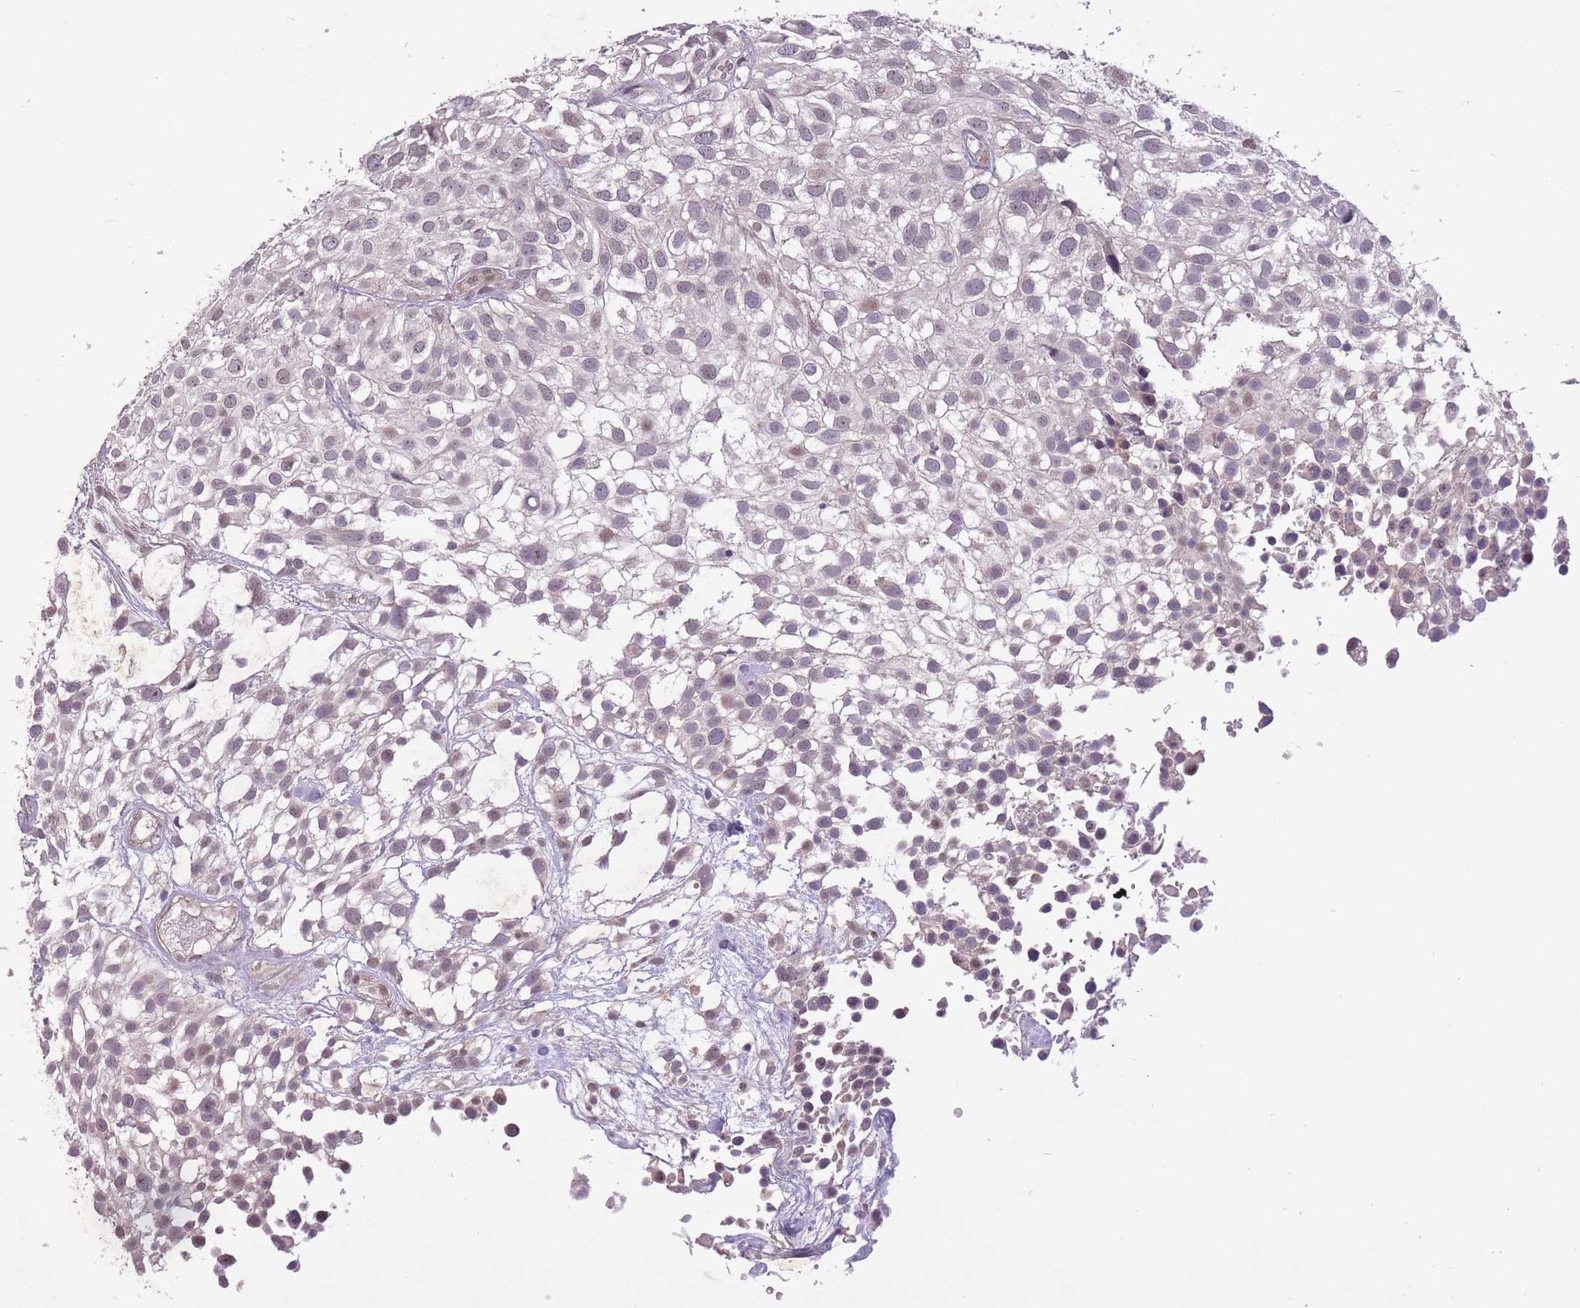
{"staining": {"intensity": "weak", "quantity": "25%-75%", "location": "nuclear"}, "tissue": "urothelial cancer", "cell_type": "Tumor cells", "image_type": "cancer", "snomed": [{"axis": "morphology", "description": "Urothelial carcinoma, High grade"}, {"axis": "topography", "description": "Urinary bladder"}], "caption": "This is an image of immunohistochemistry staining of urothelial carcinoma (high-grade), which shows weak positivity in the nuclear of tumor cells.", "gene": "CBX6", "patient": {"sex": "male", "age": 56}}